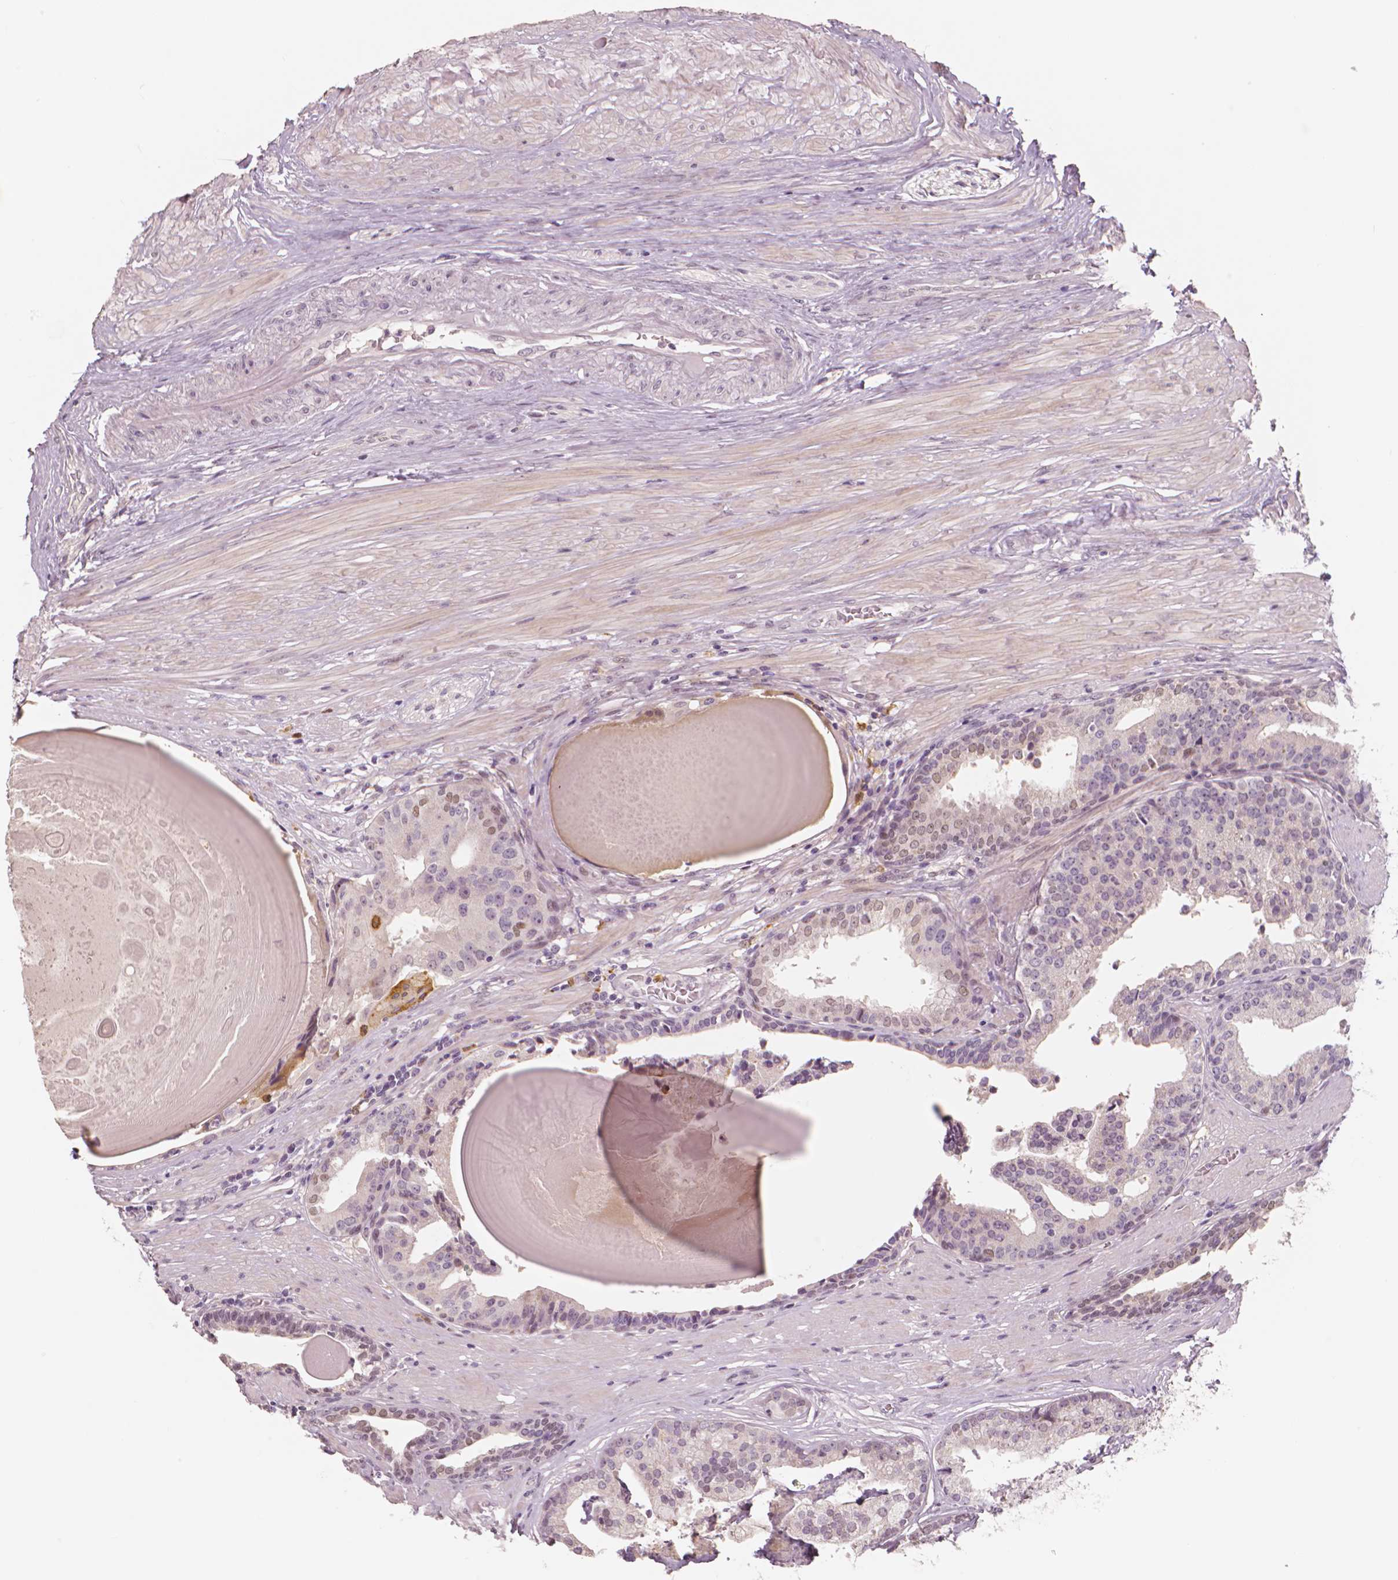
{"staining": {"intensity": "weak", "quantity": "<25%", "location": "nuclear"}, "tissue": "prostate cancer", "cell_type": "Tumor cells", "image_type": "cancer", "snomed": [{"axis": "morphology", "description": "Adenocarcinoma, NOS"}, {"axis": "topography", "description": "Prostate and seminal vesicle, NOS"}, {"axis": "topography", "description": "Prostate"}], "caption": "Human prostate cancer stained for a protein using IHC shows no positivity in tumor cells.", "gene": "RNASE7", "patient": {"sex": "male", "age": 44}}